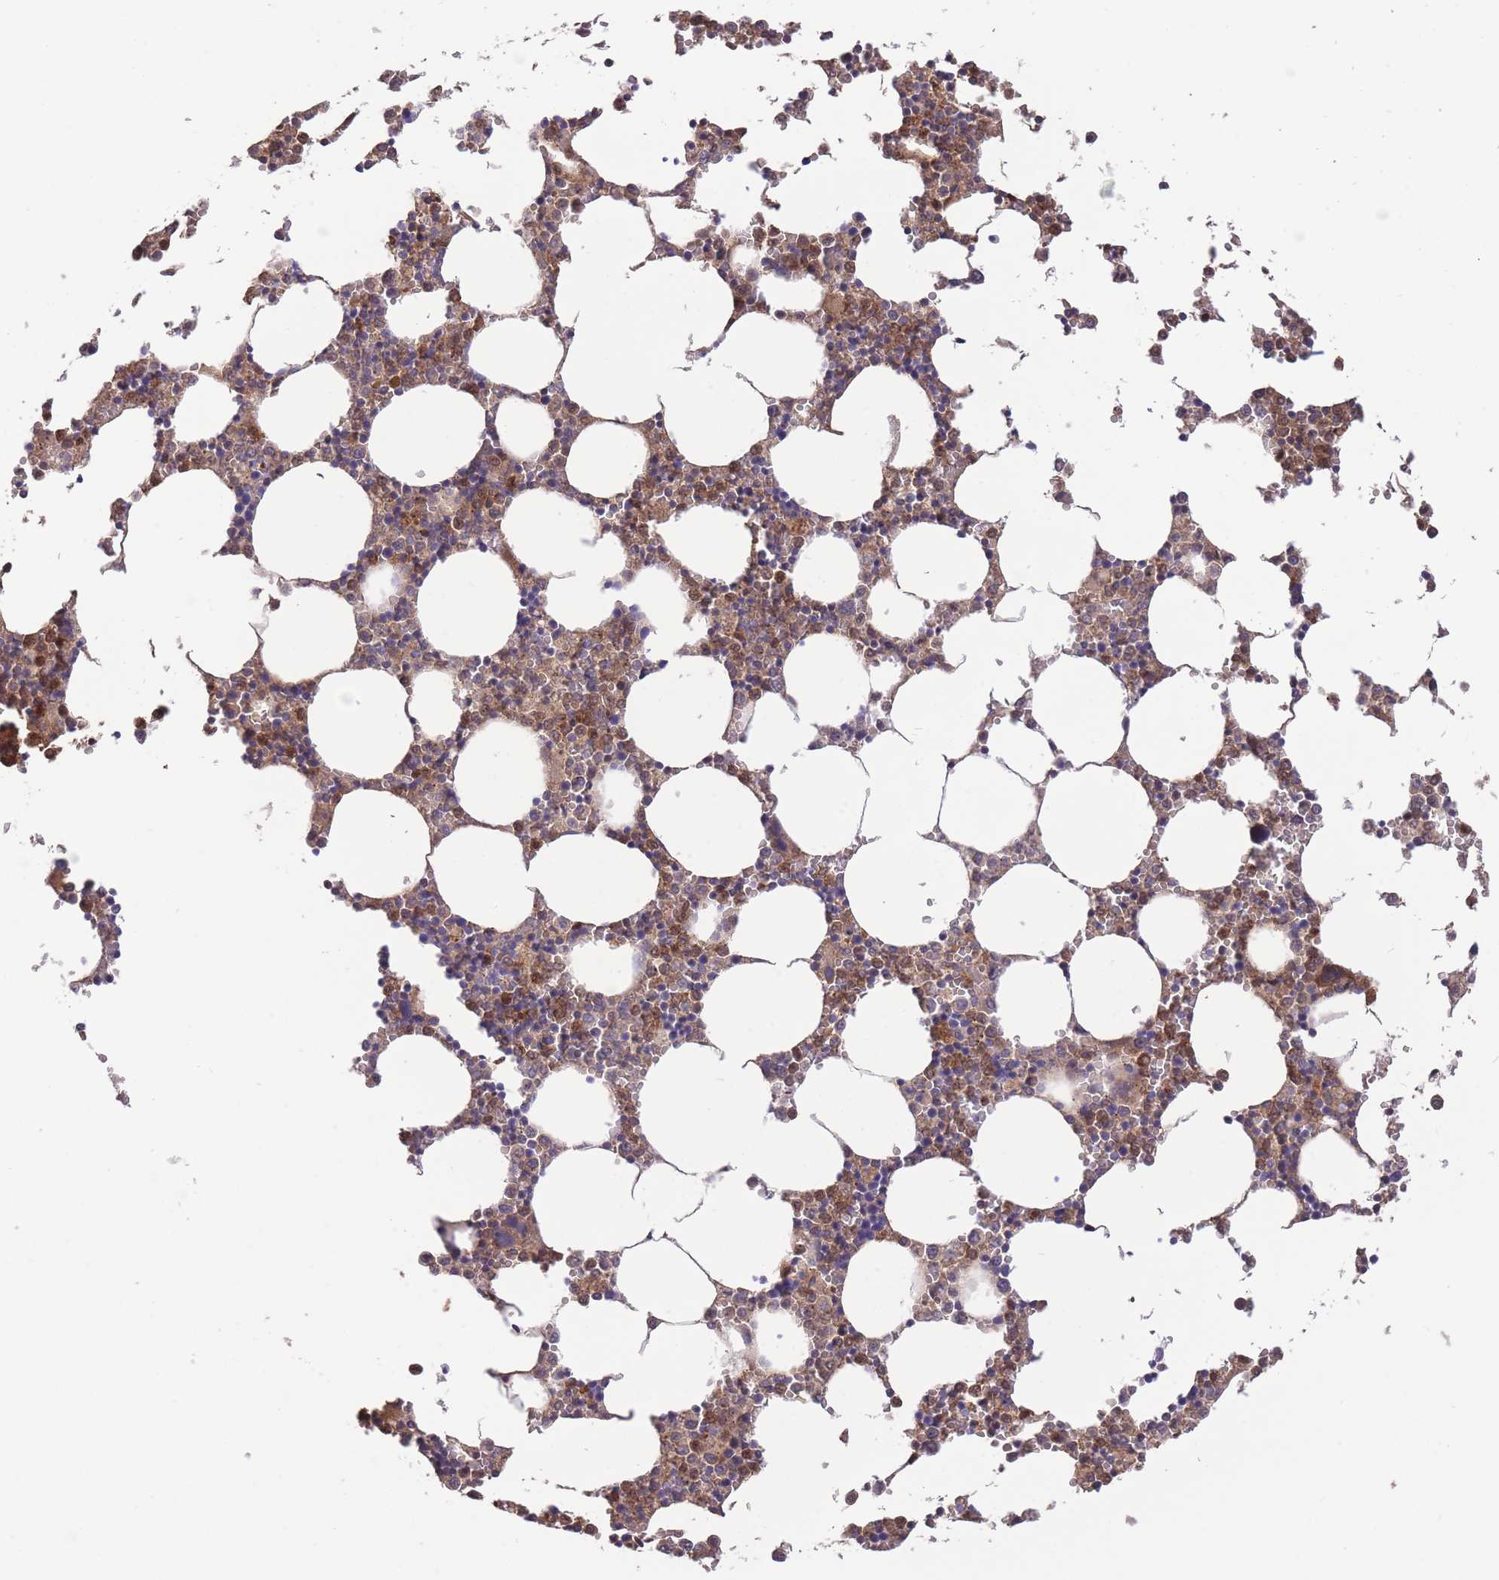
{"staining": {"intensity": "moderate", "quantity": "25%-75%", "location": "cytoplasmic/membranous"}, "tissue": "bone marrow", "cell_type": "Hematopoietic cells", "image_type": "normal", "snomed": [{"axis": "morphology", "description": "Normal tissue, NOS"}, {"axis": "topography", "description": "Bone marrow"}], "caption": "The histopathology image demonstrates a brown stain indicating the presence of a protein in the cytoplasmic/membranous of hematopoietic cells in bone marrow. (DAB (3,3'-diaminobenzidine) IHC, brown staining for protein, blue staining for nuclei).", "gene": "ZNF304", "patient": {"sex": "female", "age": 64}}